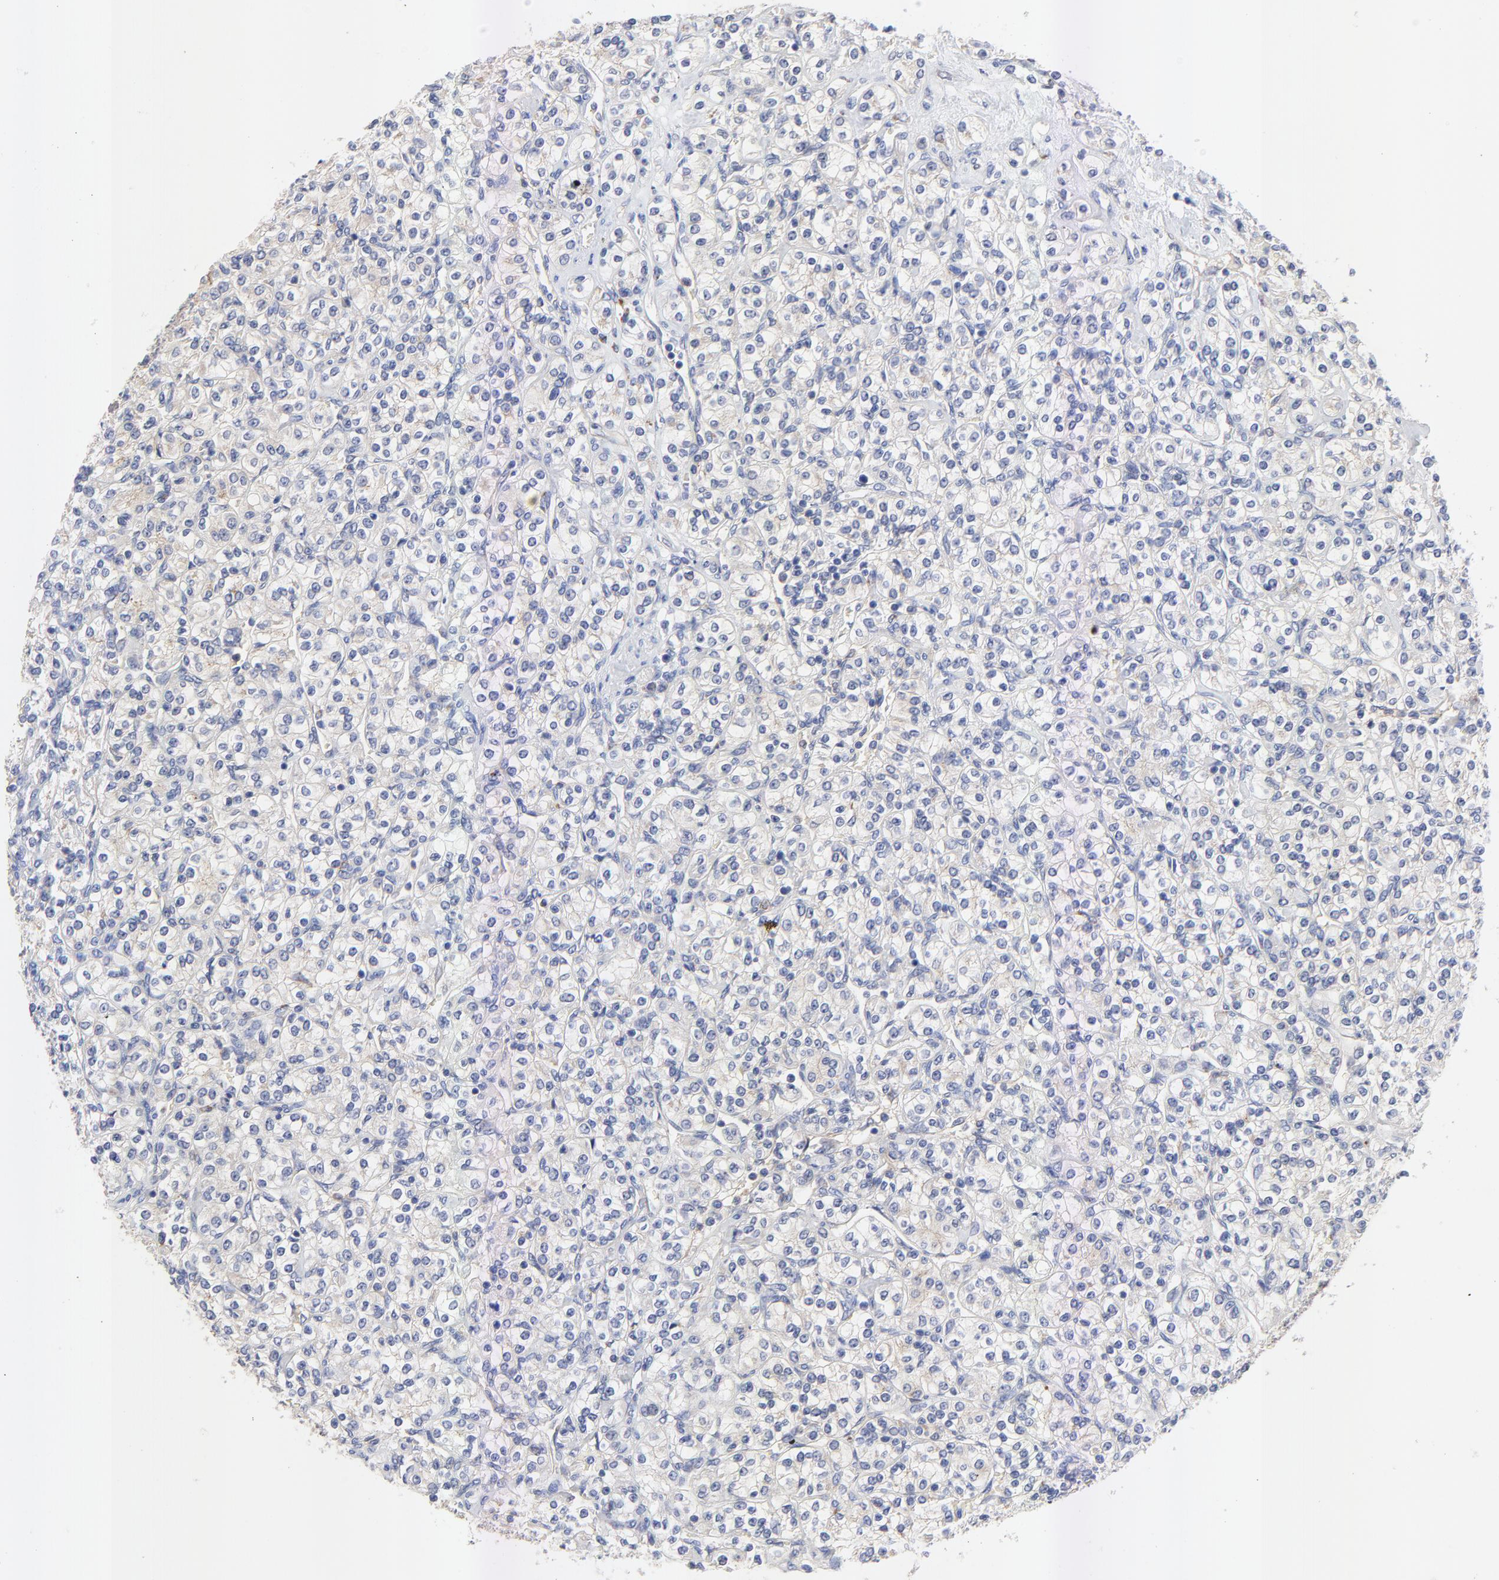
{"staining": {"intensity": "negative", "quantity": "none", "location": "none"}, "tissue": "renal cancer", "cell_type": "Tumor cells", "image_type": "cancer", "snomed": [{"axis": "morphology", "description": "Adenocarcinoma, NOS"}, {"axis": "topography", "description": "Kidney"}], "caption": "Immunohistochemistry (IHC) histopathology image of neoplastic tissue: human adenocarcinoma (renal) stained with DAB shows no significant protein staining in tumor cells. The staining was performed using DAB to visualize the protein expression in brown, while the nuclei were stained in blue with hematoxylin (Magnification: 20x).", "gene": "FBXL2", "patient": {"sex": "male", "age": 77}}